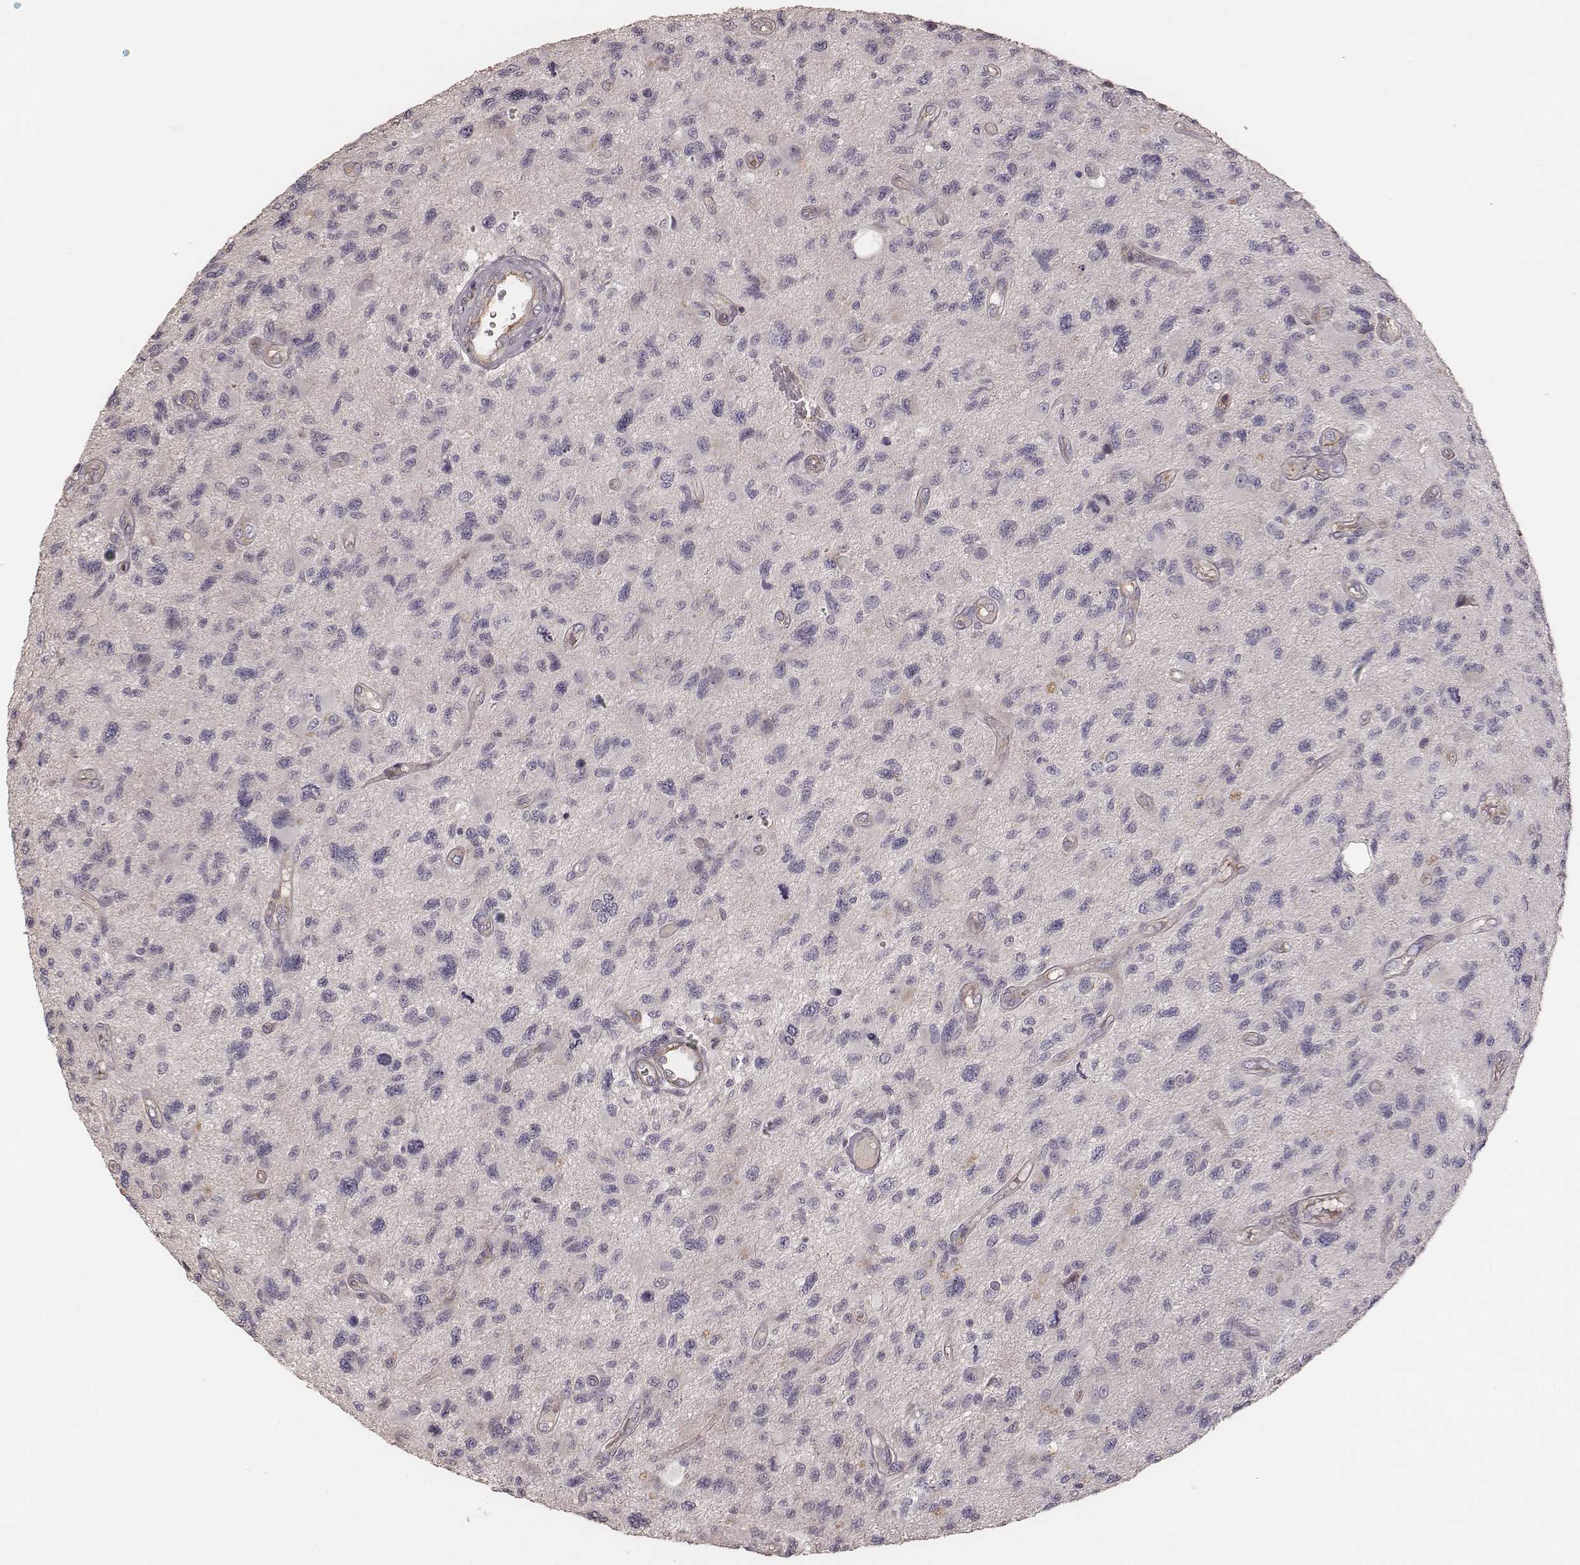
{"staining": {"intensity": "negative", "quantity": "none", "location": "none"}, "tissue": "glioma", "cell_type": "Tumor cells", "image_type": "cancer", "snomed": [{"axis": "morphology", "description": "Glioma, malignant, NOS"}, {"axis": "morphology", "description": "Glioma, malignant, High grade"}, {"axis": "topography", "description": "Brain"}], "caption": "This photomicrograph is of malignant glioma (high-grade) stained with immunohistochemistry (IHC) to label a protein in brown with the nuclei are counter-stained blue. There is no staining in tumor cells. (DAB (3,3'-diaminobenzidine) immunohistochemistry visualized using brightfield microscopy, high magnification).", "gene": "OTOGL", "patient": {"sex": "female", "age": 71}}